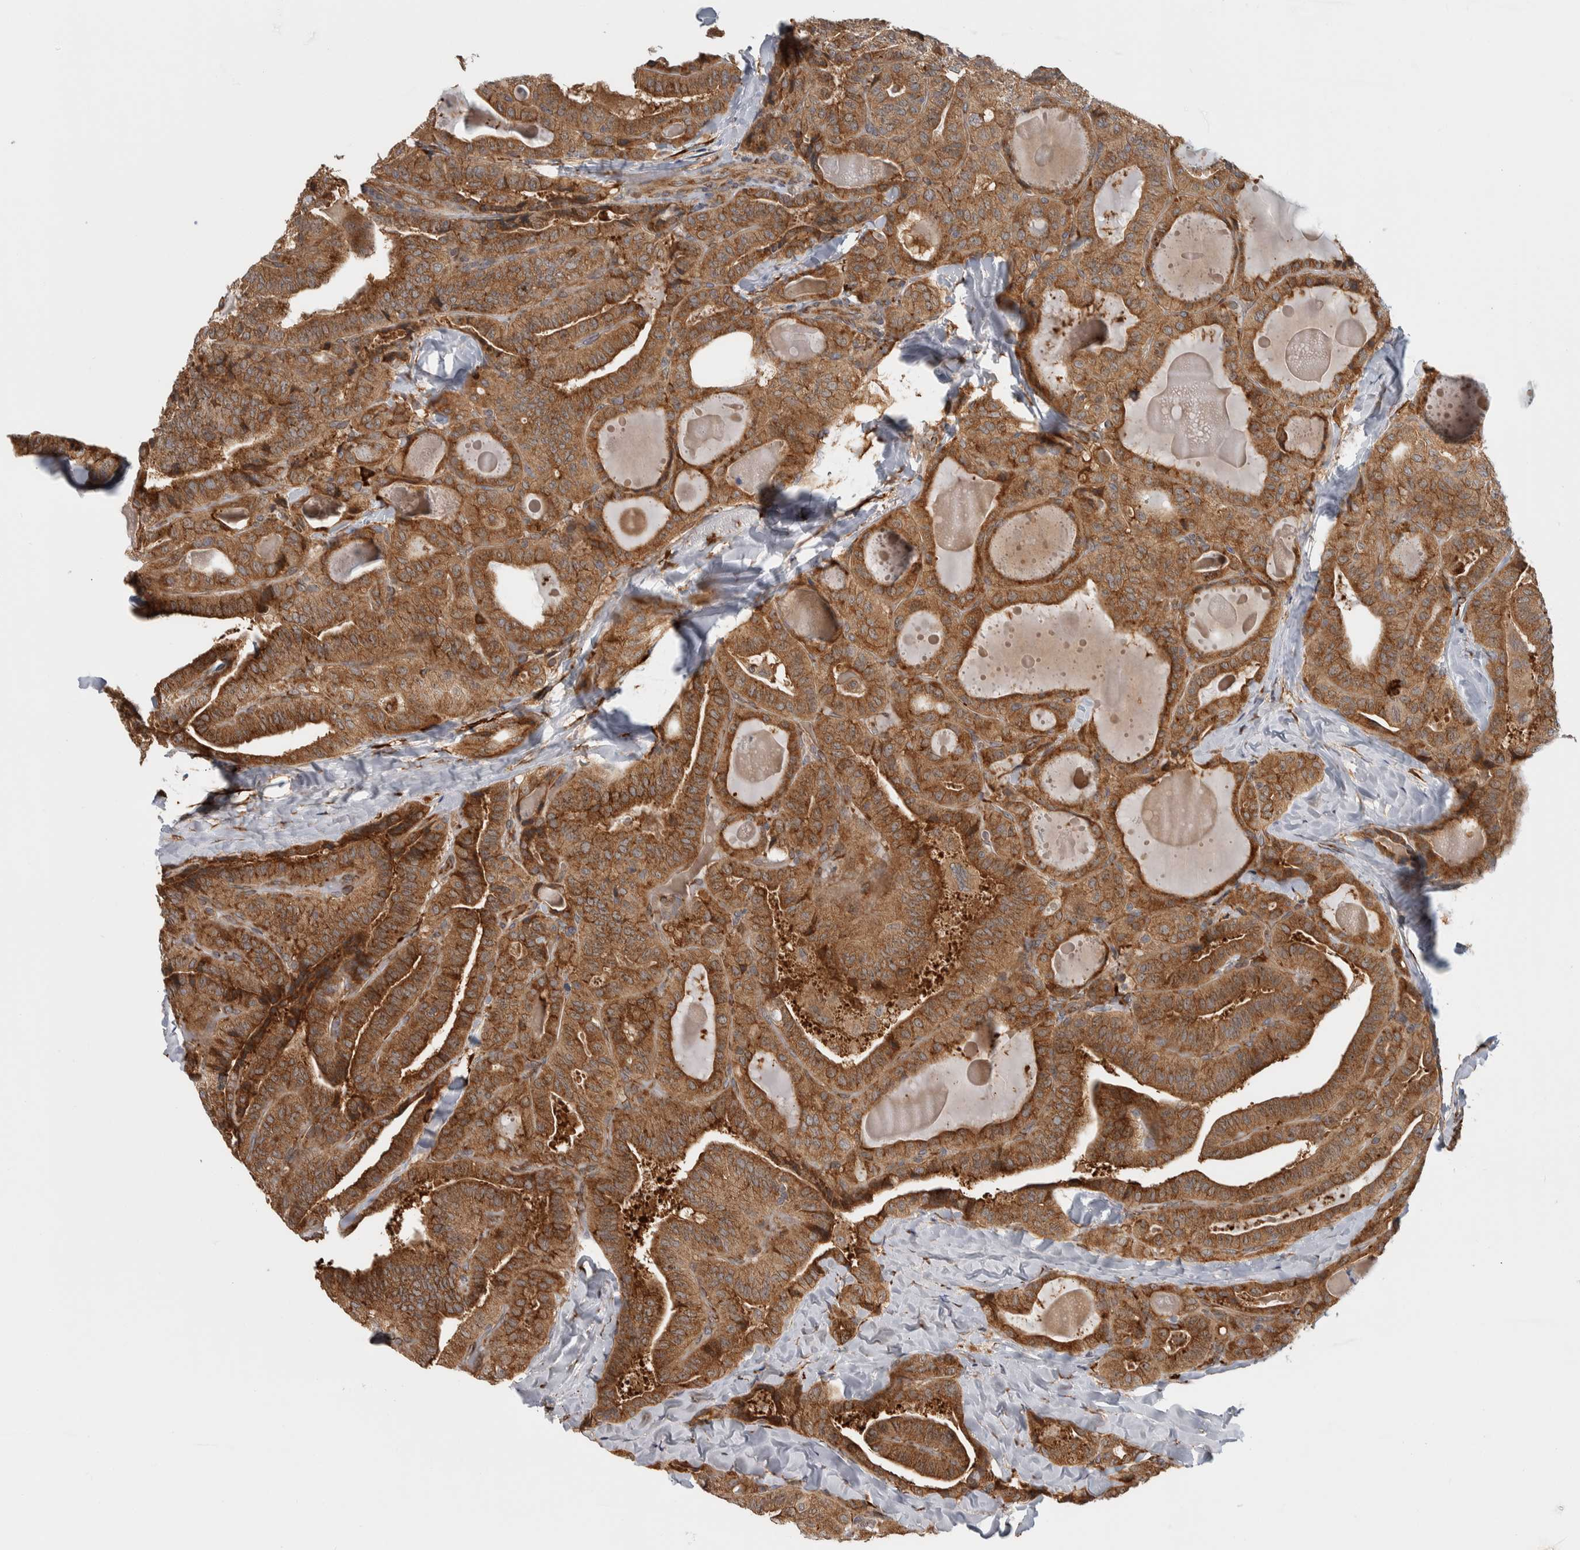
{"staining": {"intensity": "moderate", "quantity": ">75%", "location": "cytoplasmic/membranous"}, "tissue": "thyroid cancer", "cell_type": "Tumor cells", "image_type": "cancer", "snomed": [{"axis": "morphology", "description": "Papillary adenocarcinoma, NOS"}, {"axis": "topography", "description": "Thyroid gland"}], "caption": "The photomicrograph displays staining of thyroid papillary adenocarcinoma, revealing moderate cytoplasmic/membranous protein positivity (brown color) within tumor cells.", "gene": "EIF3H", "patient": {"sex": "male", "age": 77}}